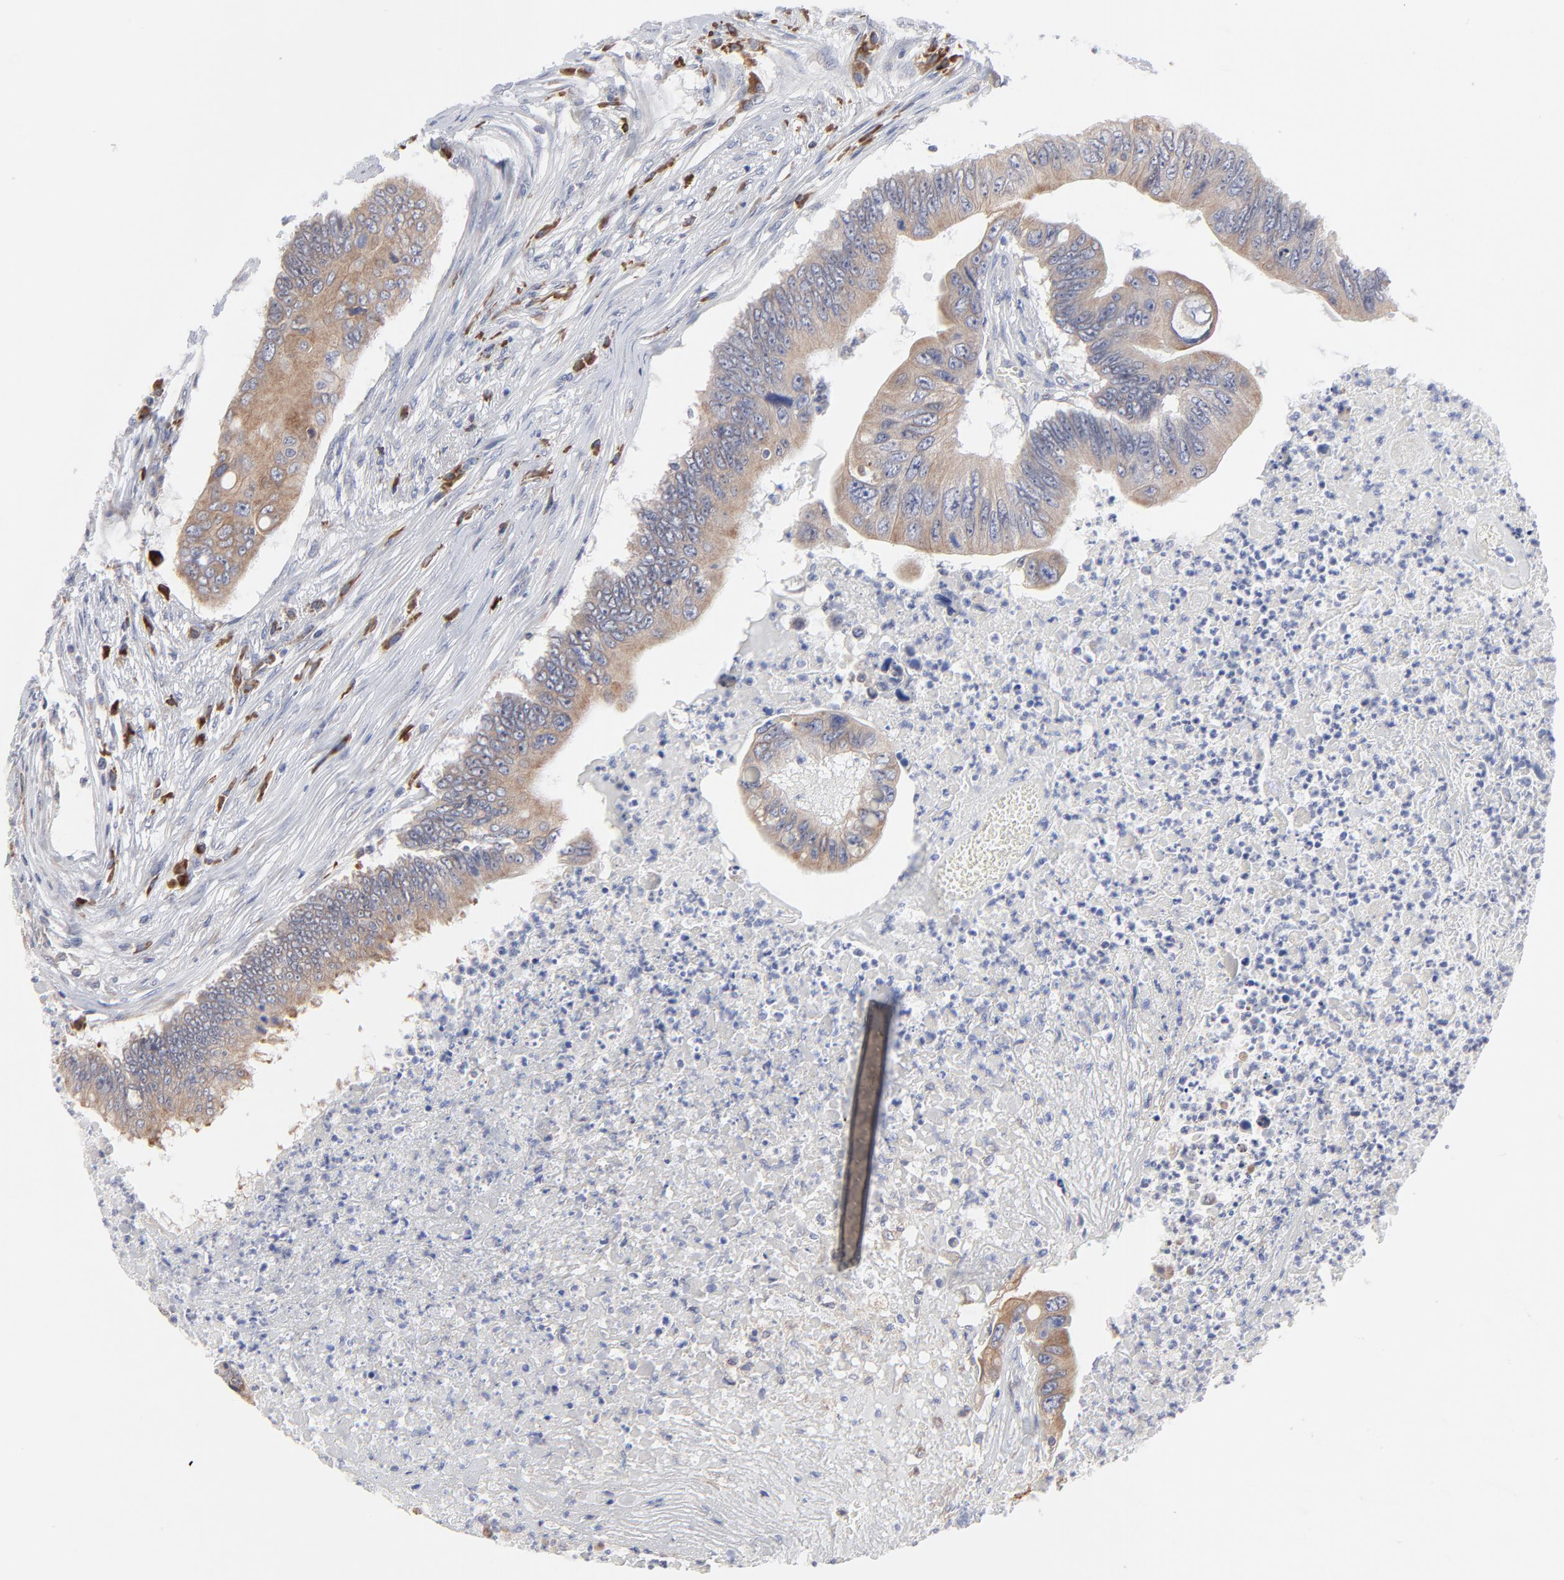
{"staining": {"intensity": "weak", "quantity": ">75%", "location": "cytoplasmic/membranous"}, "tissue": "colorectal cancer", "cell_type": "Tumor cells", "image_type": "cancer", "snomed": [{"axis": "morphology", "description": "Adenocarcinoma, NOS"}, {"axis": "topography", "description": "Colon"}], "caption": "High-power microscopy captured an immunohistochemistry (IHC) histopathology image of colorectal cancer, revealing weak cytoplasmic/membranous staining in approximately >75% of tumor cells. Using DAB (3,3'-diaminobenzidine) (brown) and hematoxylin (blue) stains, captured at high magnification using brightfield microscopy.", "gene": "TRIM22", "patient": {"sex": "male", "age": 65}}